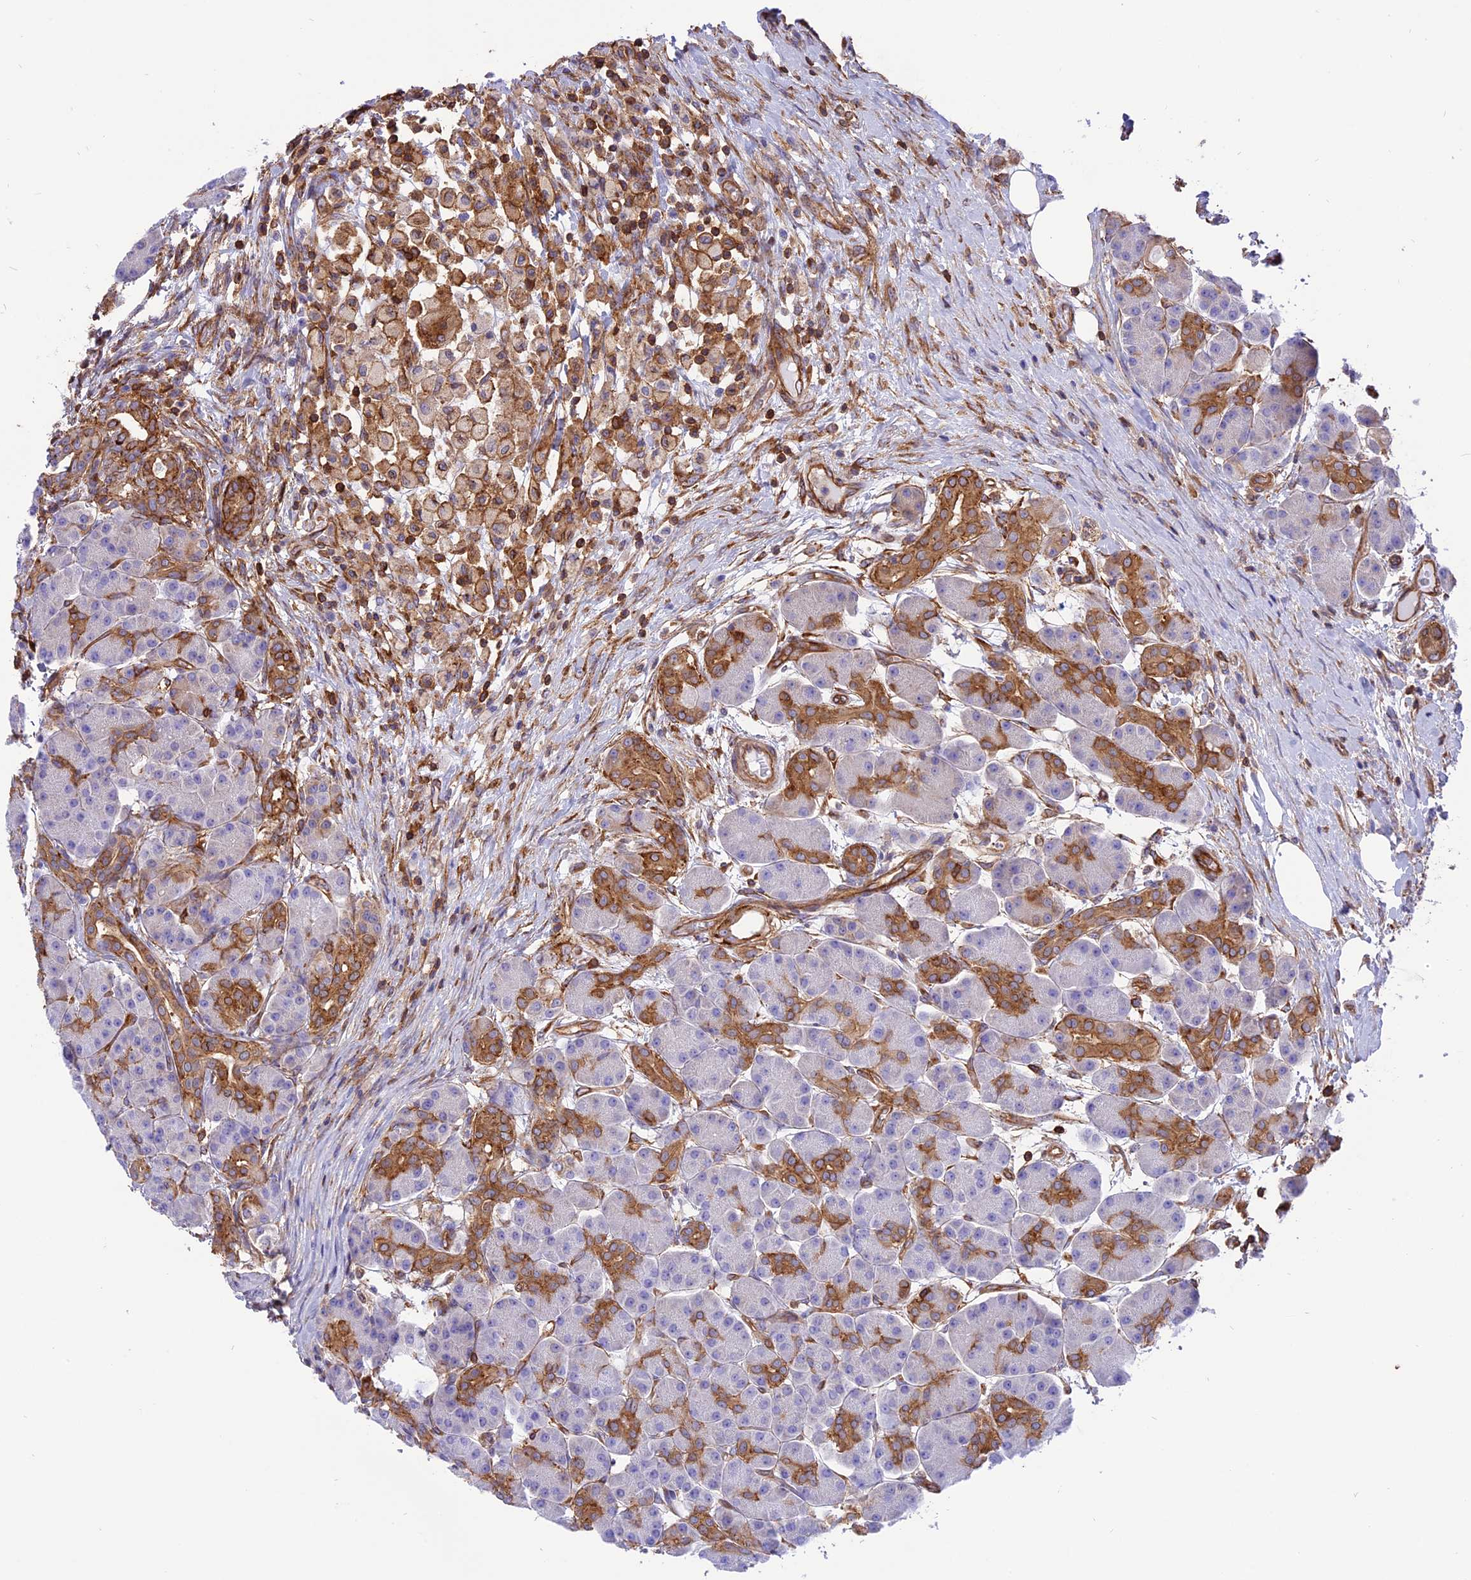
{"staining": {"intensity": "moderate", "quantity": "25%-75%", "location": "cytoplasmic/membranous"}, "tissue": "pancreas", "cell_type": "Exocrine glandular cells", "image_type": "normal", "snomed": [{"axis": "morphology", "description": "Normal tissue, NOS"}, {"axis": "topography", "description": "Pancreas"}], "caption": "The histopathology image displays immunohistochemical staining of benign pancreas. There is moderate cytoplasmic/membranous staining is present in approximately 25%-75% of exocrine glandular cells. Nuclei are stained in blue.", "gene": "SEPTIN9", "patient": {"sex": "male", "age": 63}}